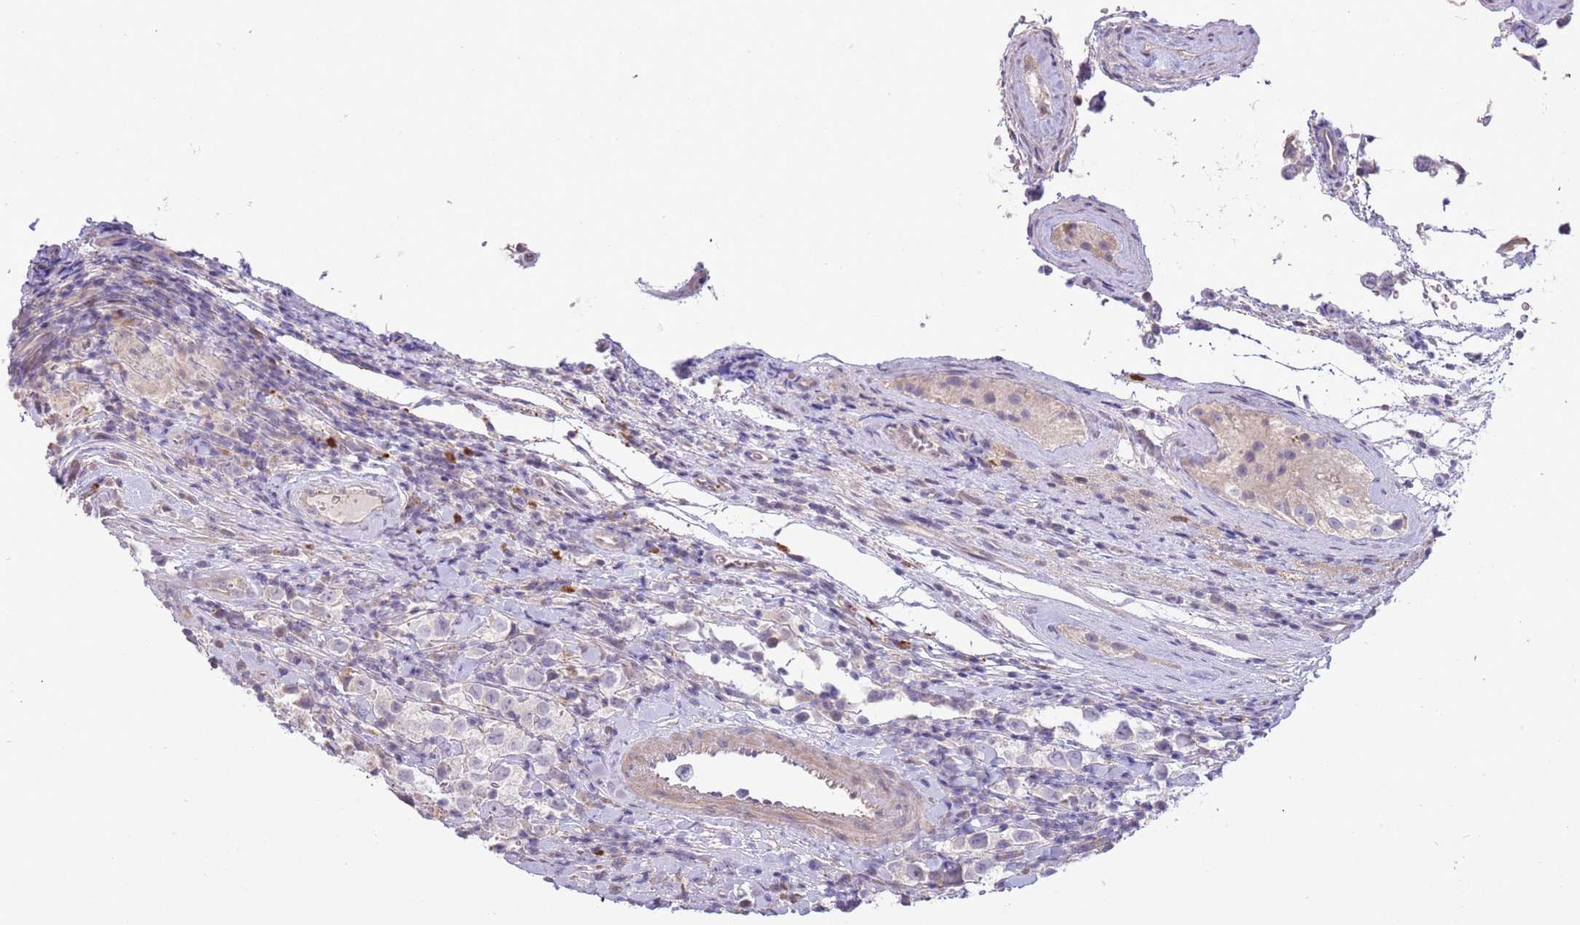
{"staining": {"intensity": "negative", "quantity": "none", "location": "none"}, "tissue": "testis cancer", "cell_type": "Tumor cells", "image_type": "cancer", "snomed": [{"axis": "morphology", "description": "Seminoma, NOS"}, {"axis": "morphology", "description": "Carcinoma, Embryonal, NOS"}, {"axis": "topography", "description": "Testis"}], "caption": "A micrograph of embryonal carcinoma (testis) stained for a protein shows no brown staining in tumor cells. (IHC, brightfield microscopy, high magnification).", "gene": "P2RY13", "patient": {"sex": "male", "age": 41}}